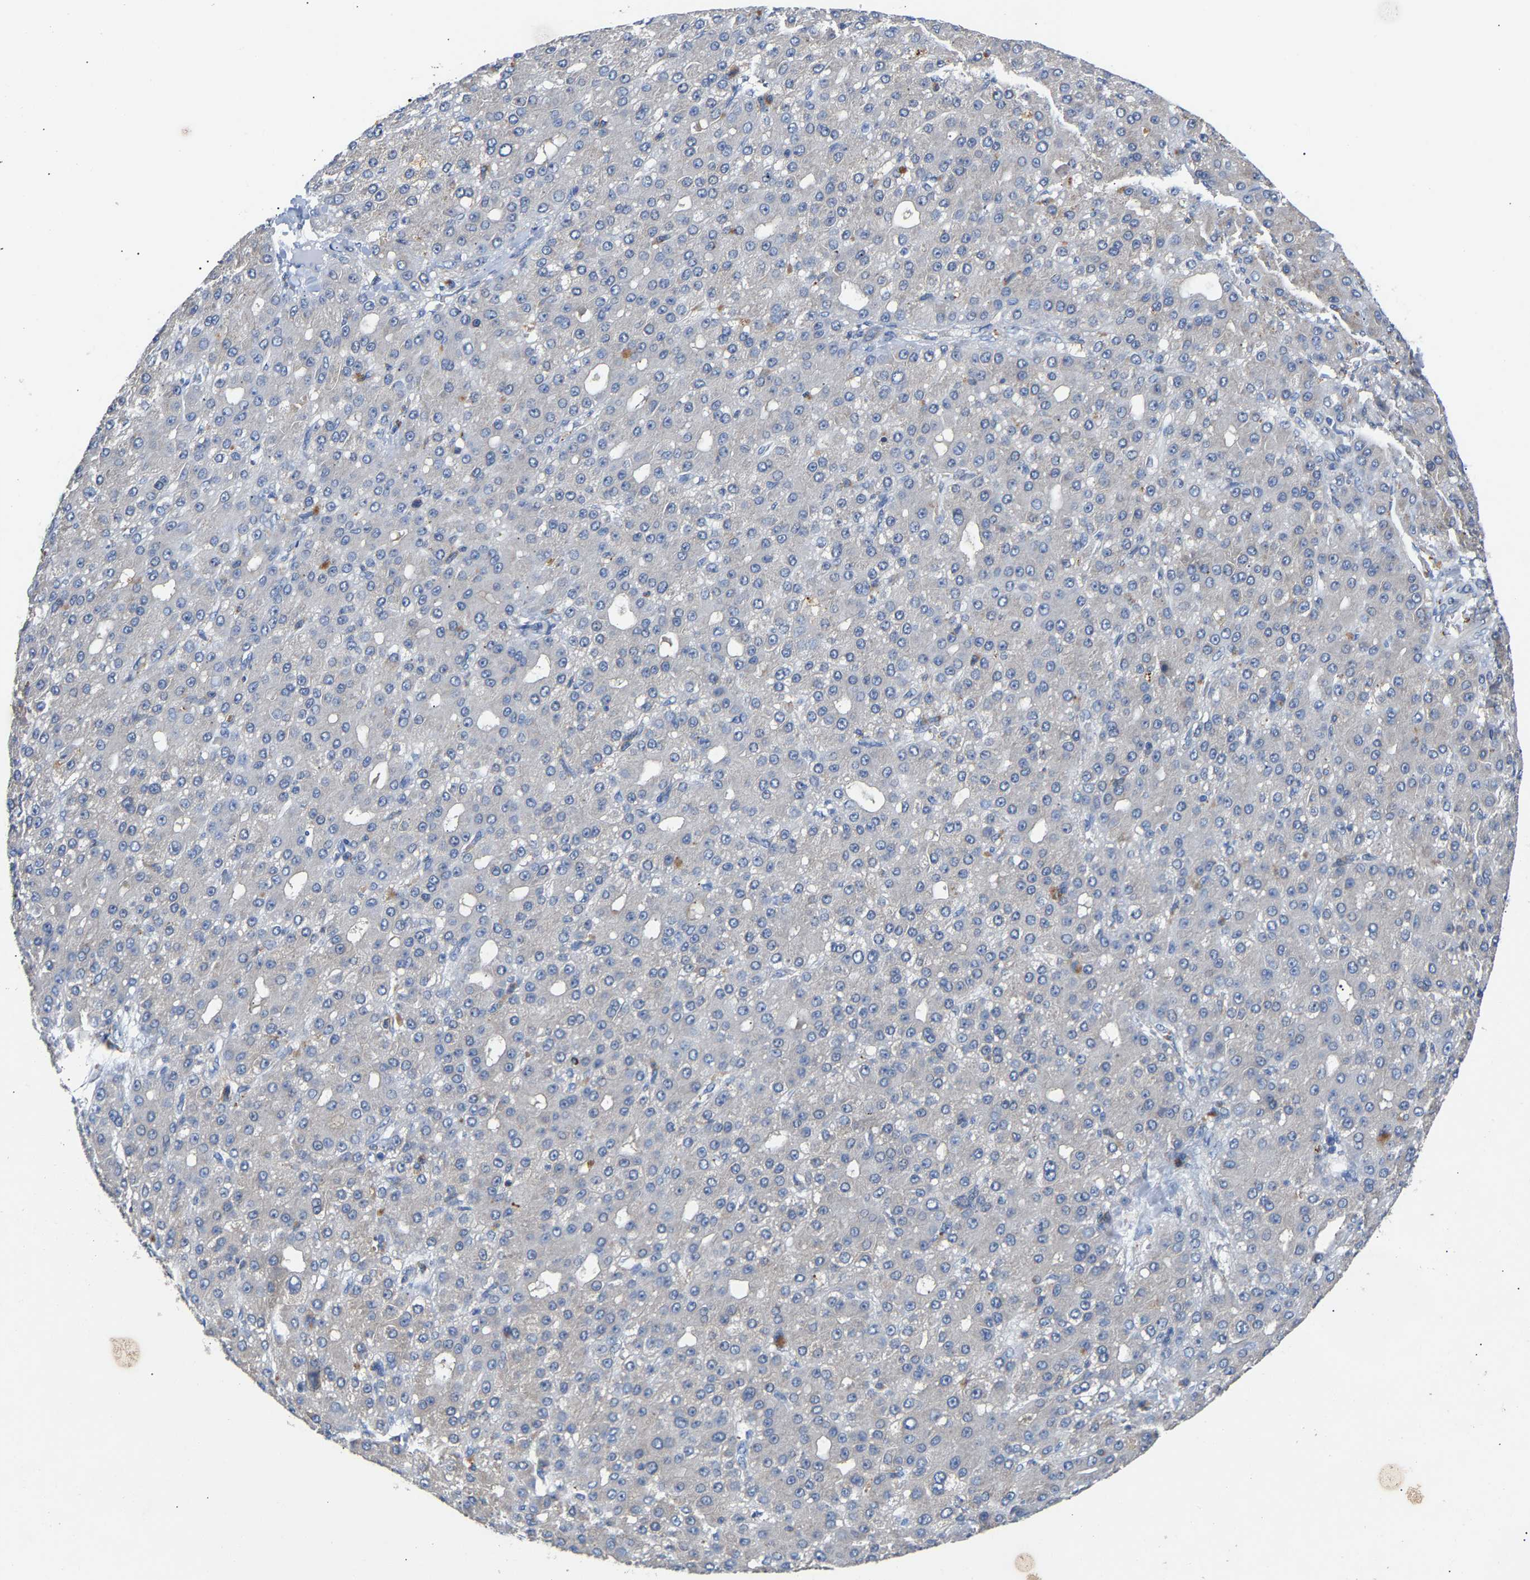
{"staining": {"intensity": "weak", "quantity": "<25%", "location": "cytoplasmic/membranous"}, "tissue": "liver cancer", "cell_type": "Tumor cells", "image_type": "cancer", "snomed": [{"axis": "morphology", "description": "Carcinoma, Hepatocellular, NOS"}, {"axis": "topography", "description": "Liver"}], "caption": "Liver cancer stained for a protein using IHC exhibits no expression tumor cells.", "gene": "CCDC171", "patient": {"sex": "male", "age": 67}}